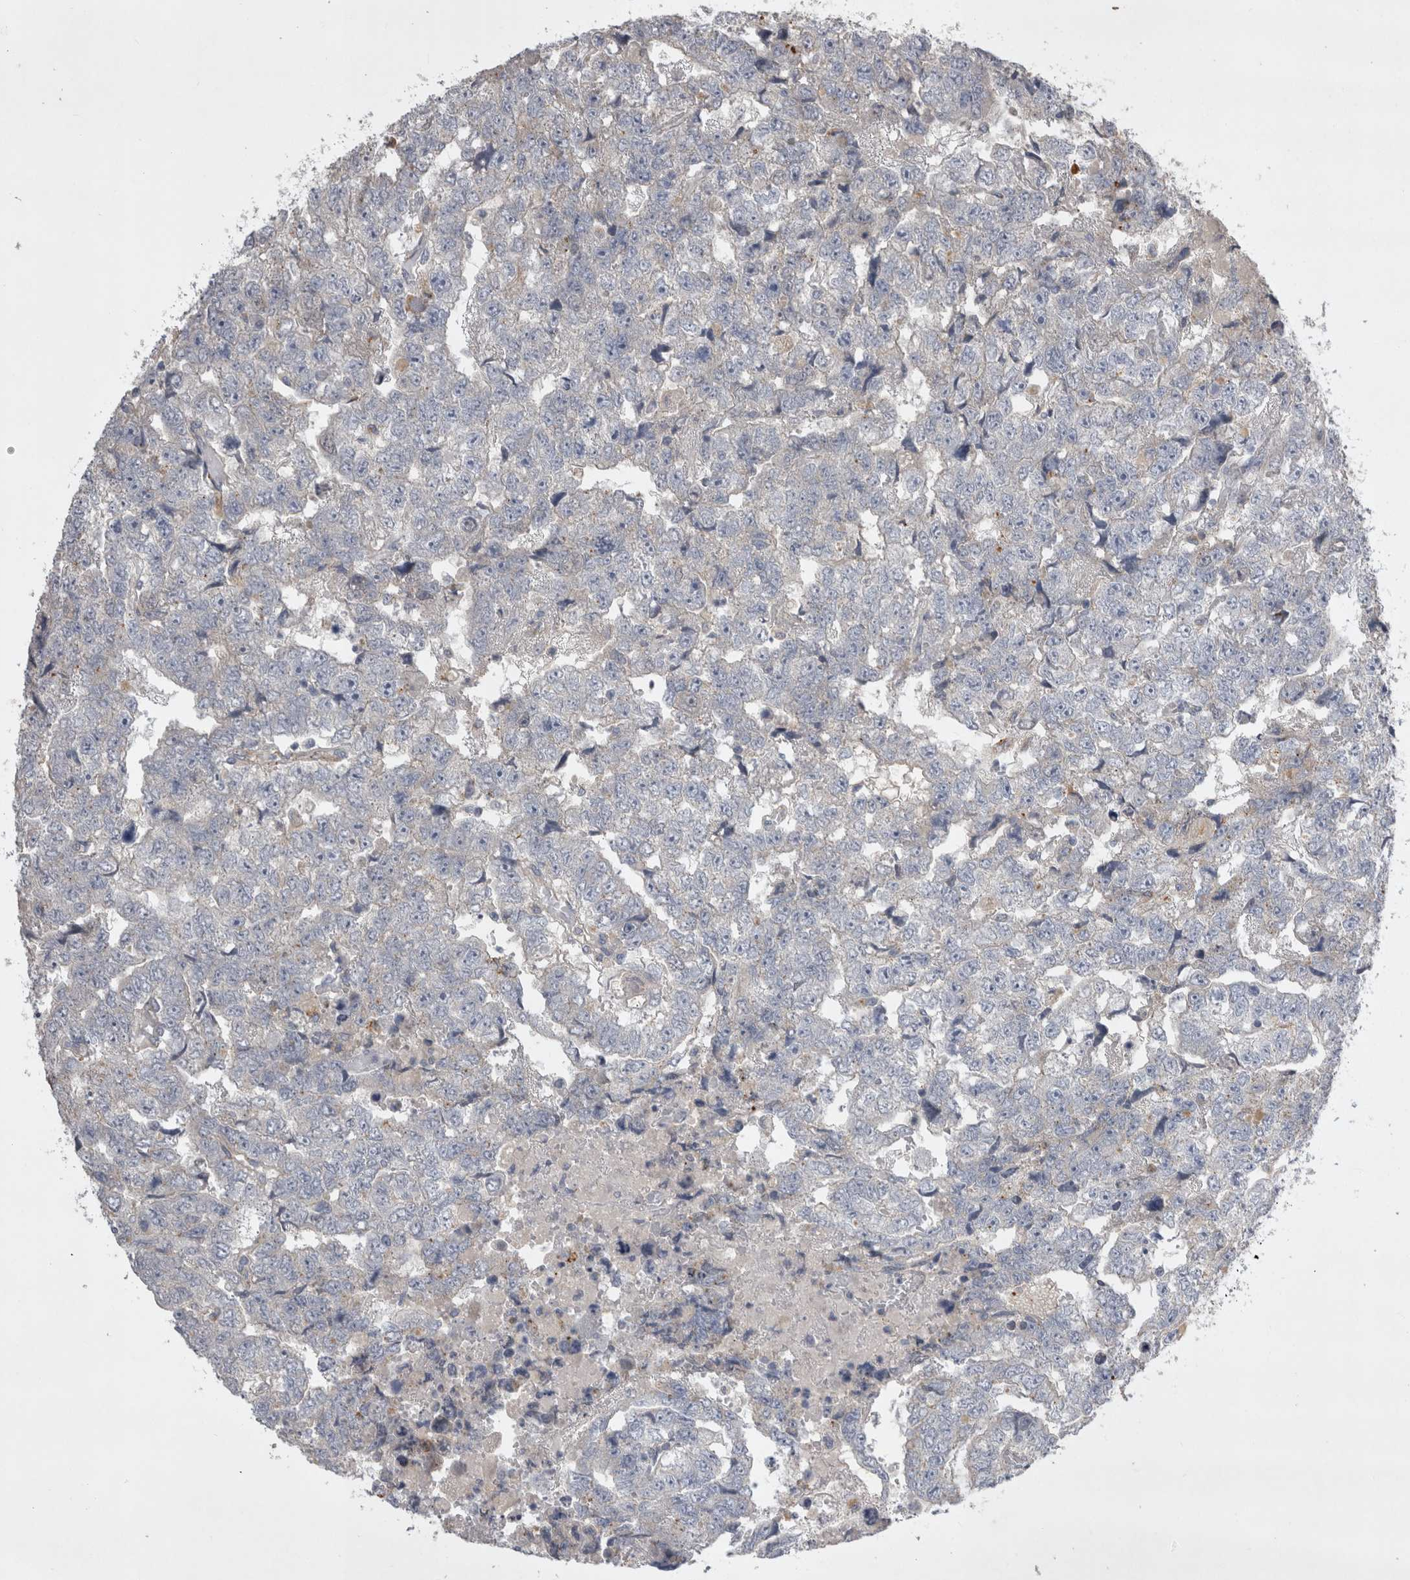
{"staining": {"intensity": "negative", "quantity": "none", "location": "none"}, "tissue": "testis cancer", "cell_type": "Tumor cells", "image_type": "cancer", "snomed": [{"axis": "morphology", "description": "Carcinoma, Embryonal, NOS"}, {"axis": "topography", "description": "Testis"}], "caption": "Tumor cells are negative for brown protein staining in testis cancer (embryonal carcinoma).", "gene": "STRADB", "patient": {"sex": "male", "age": 36}}